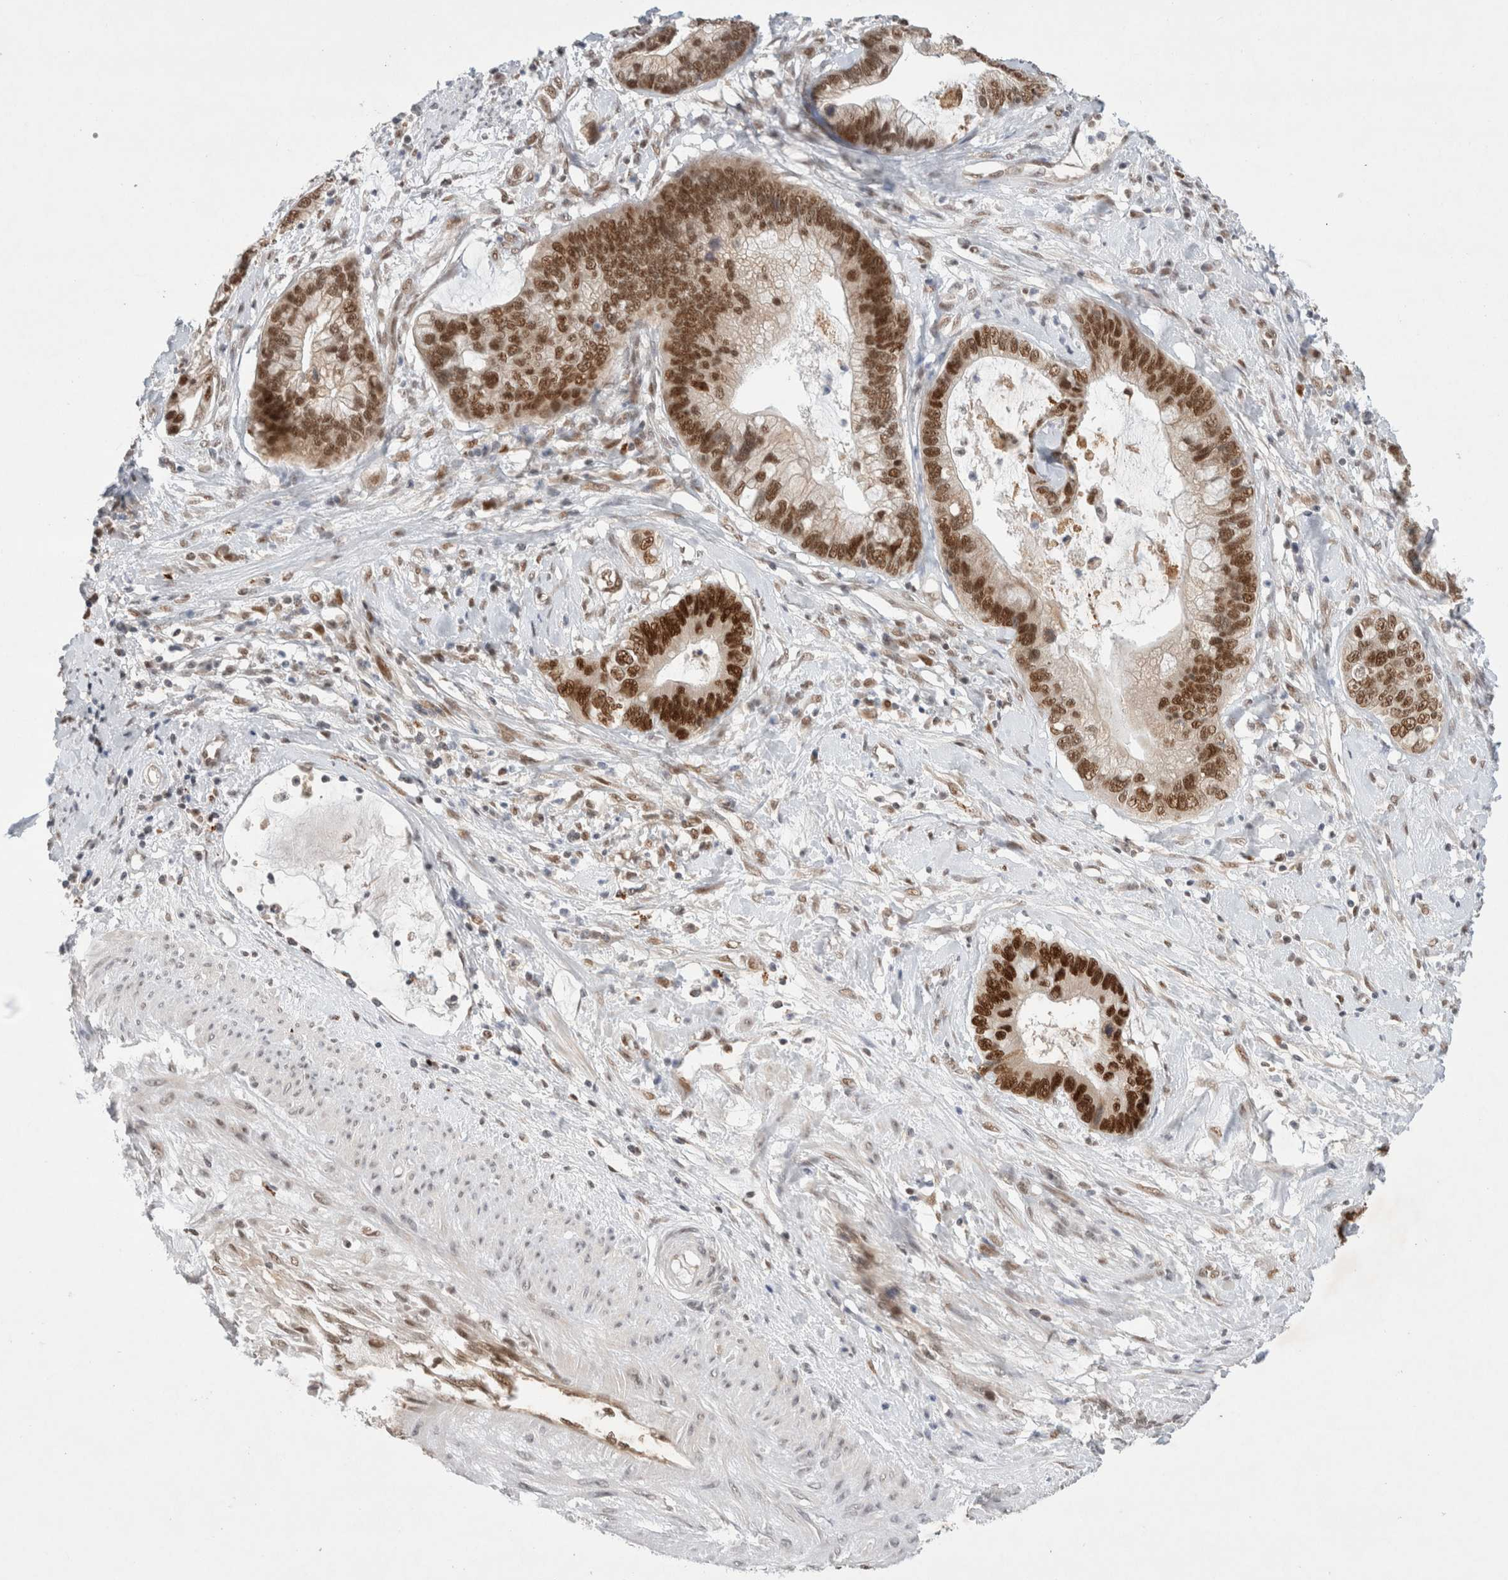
{"staining": {"intensity": "strong", "quantity": ">75%", "location": "nuclear"}, "tissue": "cervical cancer", "cell_type": "Tumor cells", "image_type": "cancer", "snomed": [{"axis": "morphology", "description": "Adenocarcinoma, NOS"}, {"axis": "topography", "description": "Cervix"}], "caption": "About >75% of tumor cells in human cervical adenocarcinoma show strong nuclear protein positivity as visualized by brown immunohistochemical staining.", "gene": "GTF2I", "patient": {"sex": "female", "age": 44}}